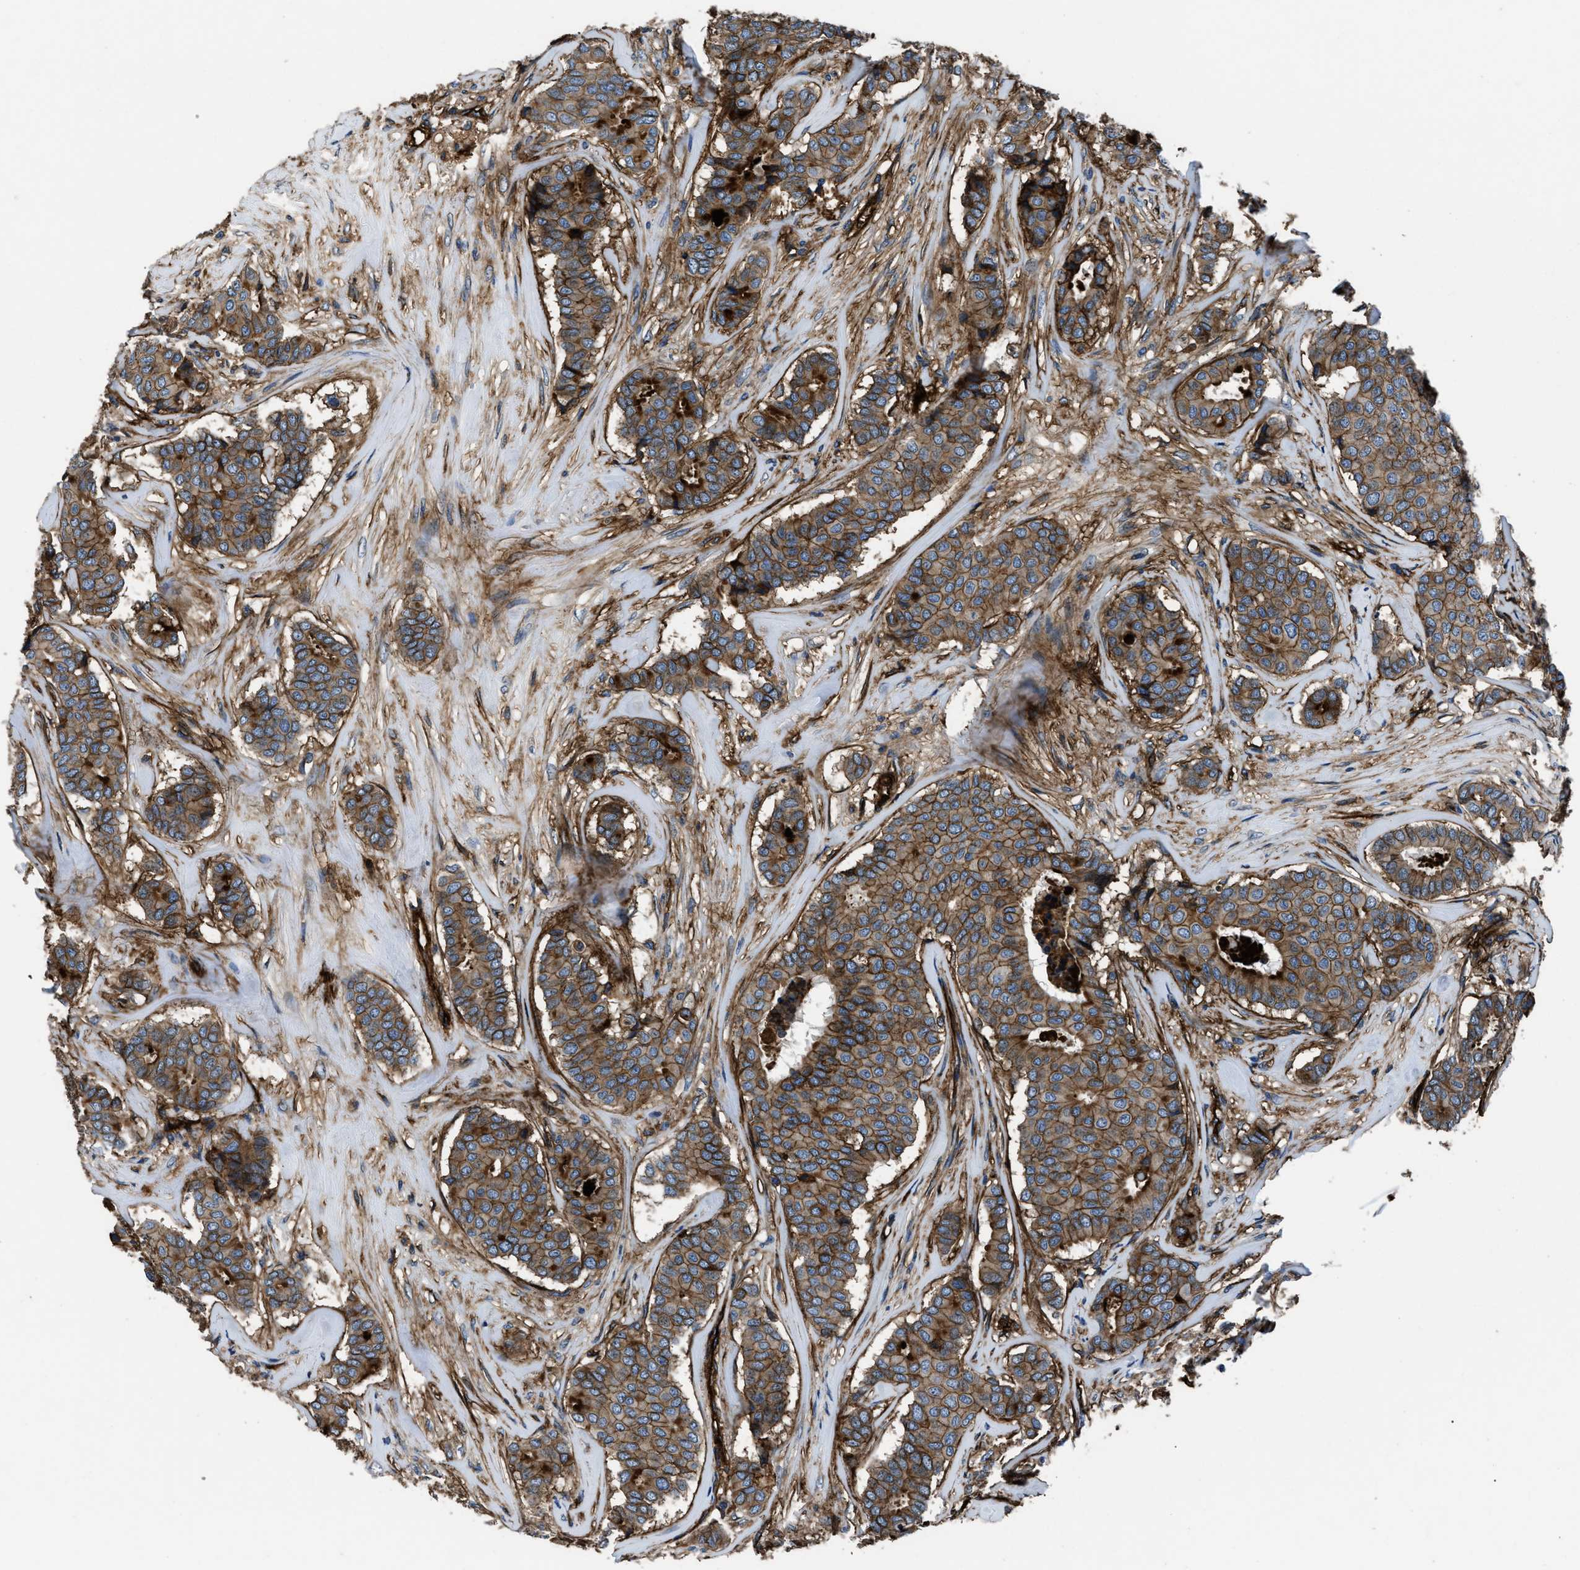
{"staining": {"intensity": "moderate", "quantity": ">75%", "location": "cytoplasmic/membranous"}, "tissue": "breast cancer", "cell_type": "Tumor cells", "image_type": "cancer", "snomed": [{"axis": "morphology", "description": "Duct carcinoma"}, {"axis": "topography", "description": "Breast"}], "caption": "Moderate cytoplasmic/membranous protein positivity is present in approximately >75% of tumor cells in breast cancer.", "gene": "CD276", "patient": {"sex": "female", "age": 75}}